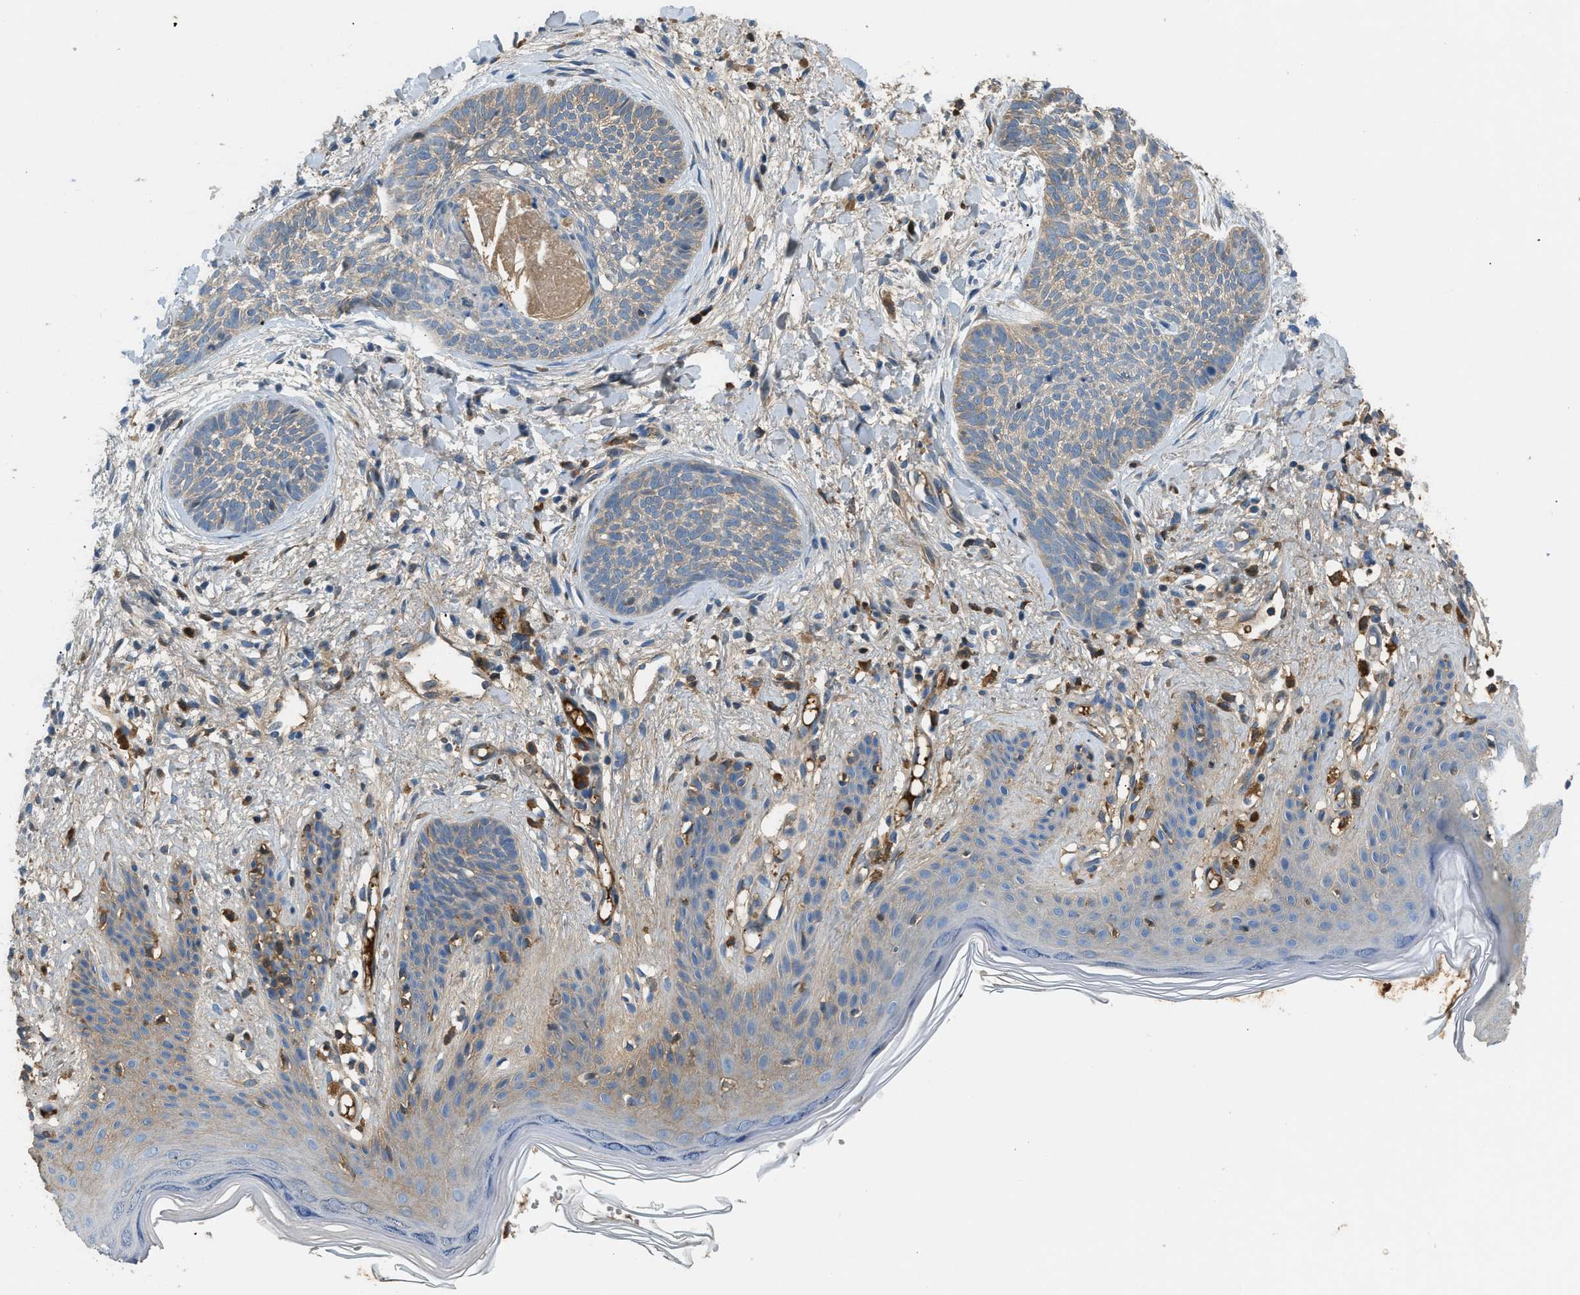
{"staining": {"intensity": "weak", "quantity": "25%-75%", "location": "cytoplasmic/membranous"}, "tissue": "skin cancer", "cell_type": "Tumor cells", "image_type": "cancer", "snomed": [{"axis": "morphology", "description": "Basal cell carcinoma"}, {"axis": "topography", "description": "Skin"}], "caption": "Immunohistochemistry (IHC) staining of basal cell carcinoma (skin), which exhibits low levels of weak cytoplasmic/membranous positivity in approximately 25%-75% of tumor cells indicating weak cytoplasmic/membranous protein staining. The staining was performed using DAB (3,3'-diaminobenzidine) (brown) for protein detection and nuclei were counterstained in hematoxylin (blue).", "gene": "STC1", "patient": {"sex": "female", "age": 59}}